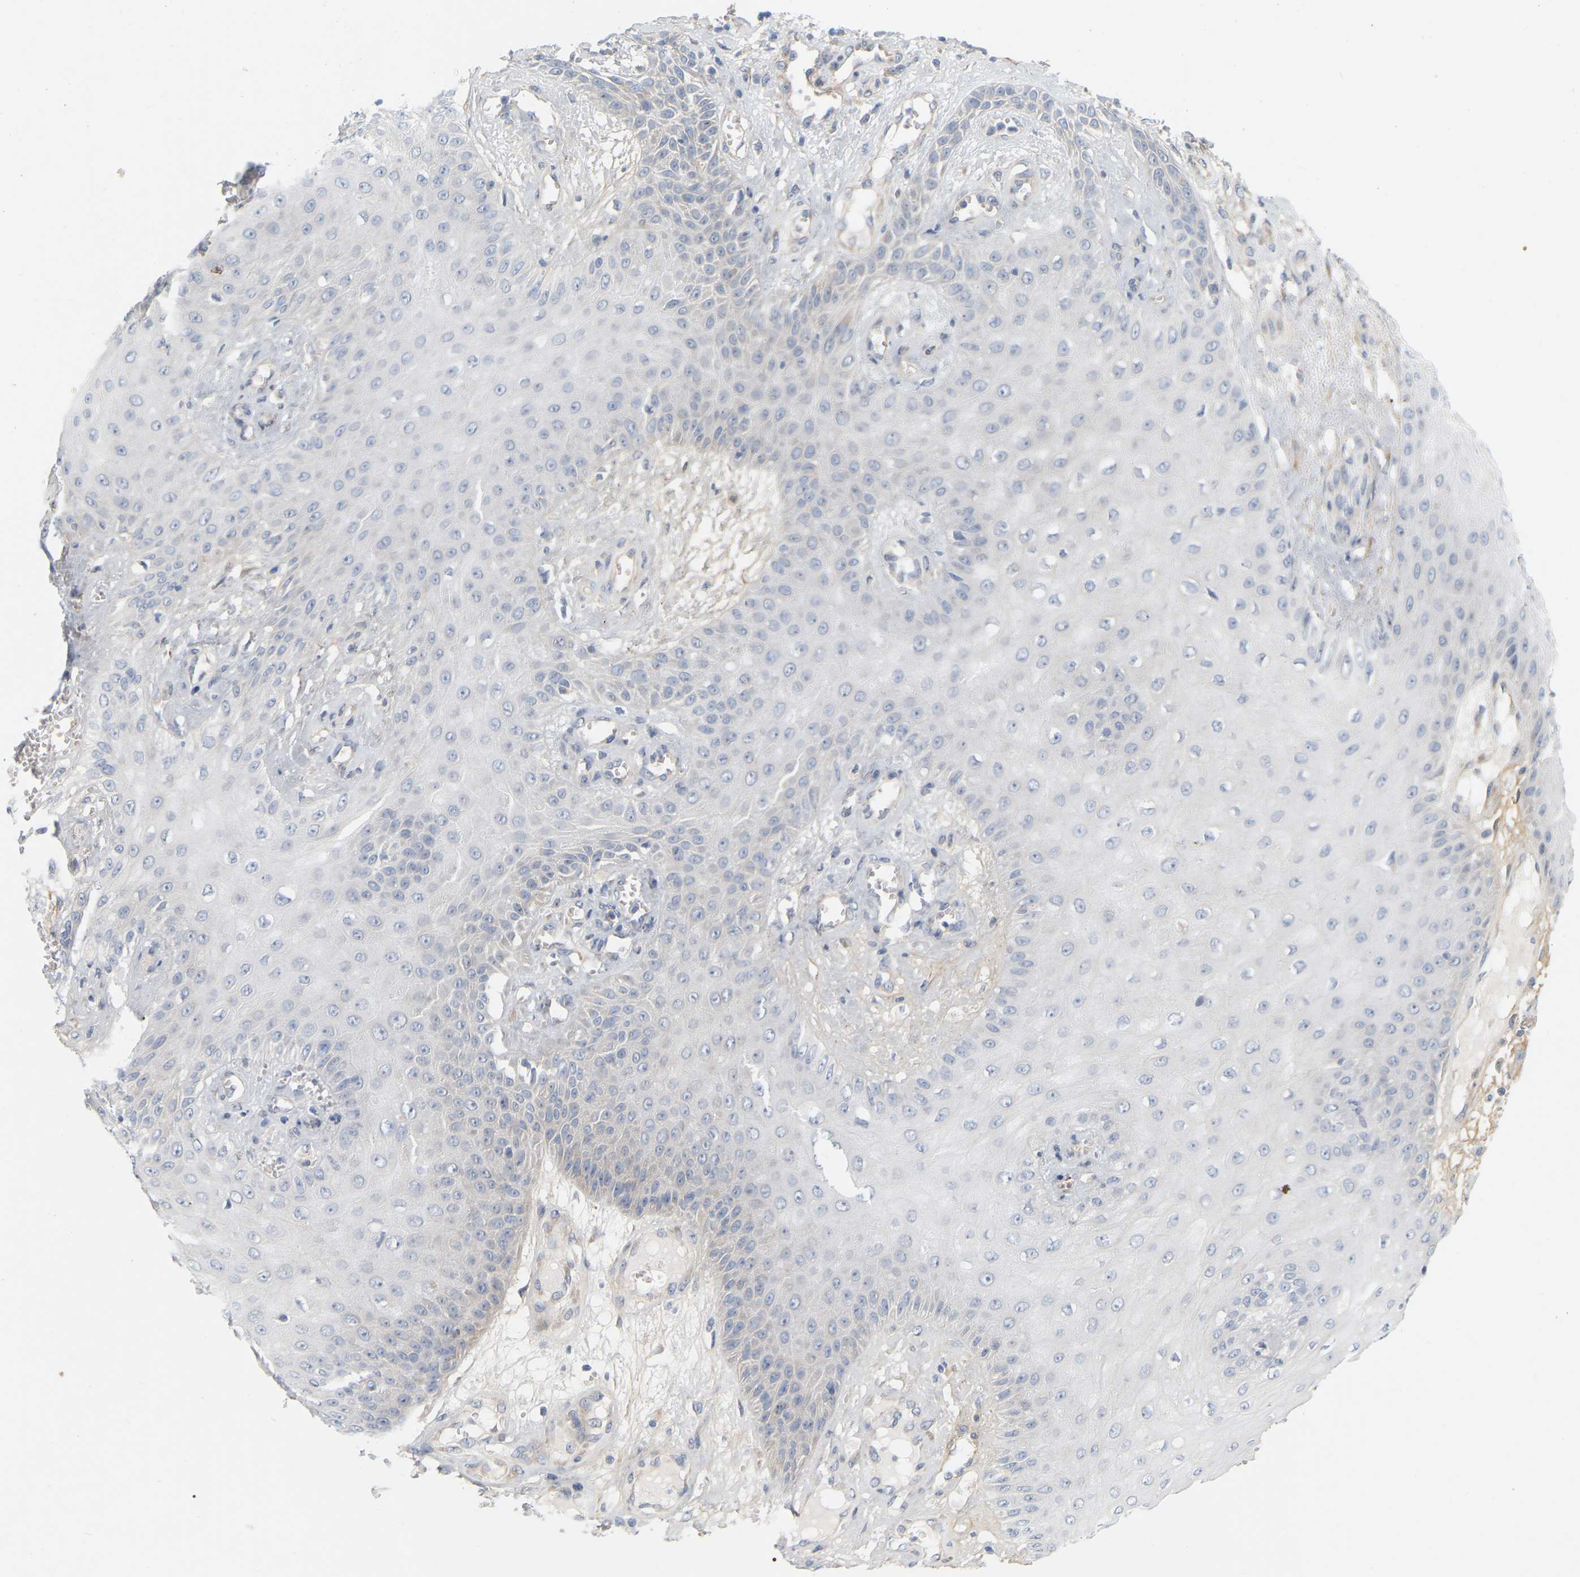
{"staining": {"intensity": "negative", "quantity": "none", "location": "none"}, "tissue": "skin cancer", "cell_type": "Tumor cells", "image_type": "cancer", "snomed": [{"axis": "morphology", "description": "Squamous cell carcinoma, NOS"}, {"axis": "topography", "description": "Skin"}], "caption": "Immunohistochemical staining of human skin cancer (squamous cell carcinoma) exhibits no significant expression in tumor cells. (DAB immunohistochemistry (IHC) visualized using brightfield microscopy, high magnification).", "gene": "MINDY4", "patient": {"sex": "male", "age": 74}}